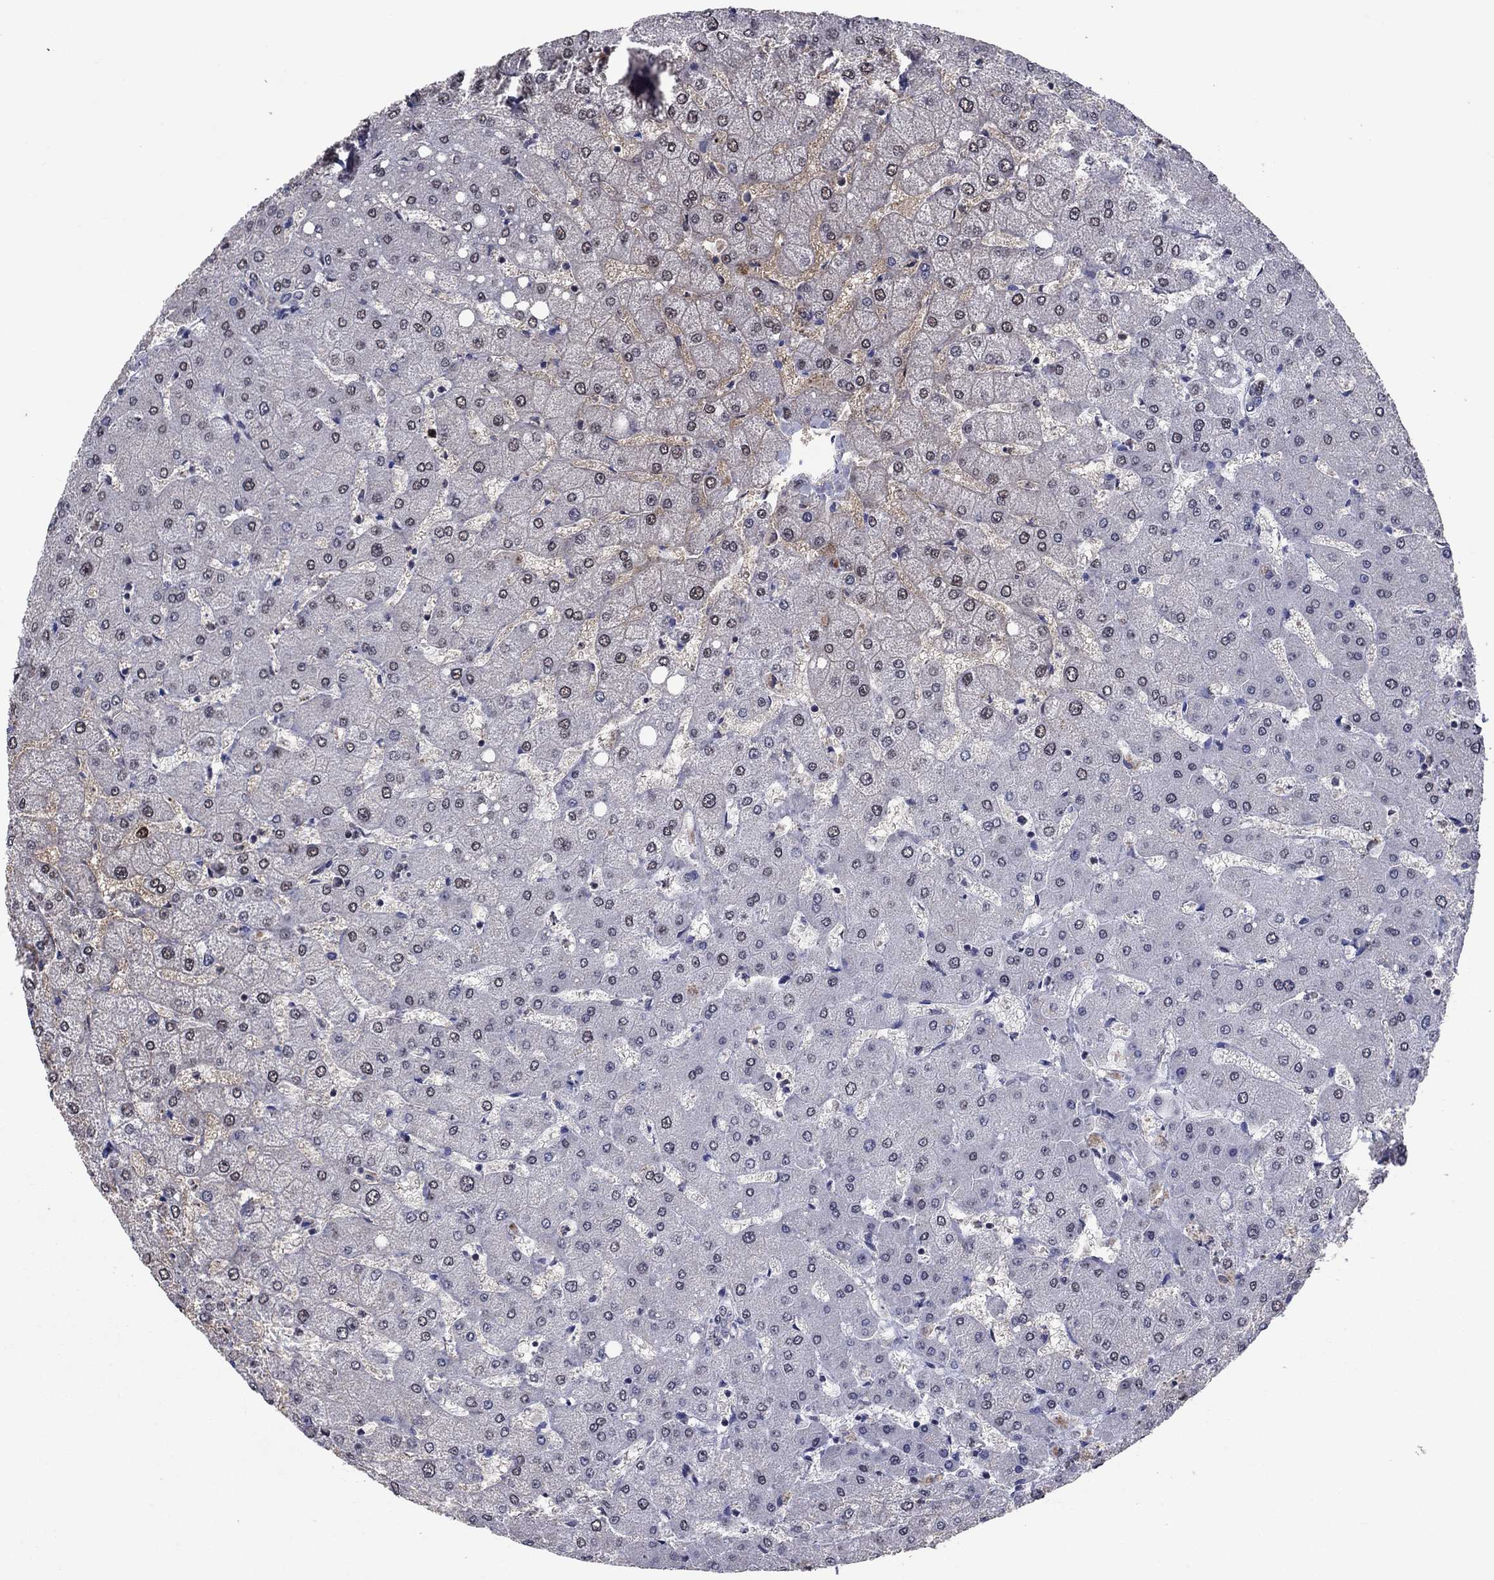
{"staining": {"intensity": "negative", "quantity": "none", "location": "none"}, "tissue": "liver", "cell_type": "Cholangiocytes", "image_type": "normal", "snomed": [{"axis": "morphology", "description": "Normal tissue, NOS"}, {"axis": "topography", "description": "Liver"}], "caption": "High power microscopy image of an immunohistochemistry histopathology image of unremarkable liver, revealing no significant staining in cholangiocytes.", "gene": "TYMS", "patient": {"sex": "female", "age": 54}}